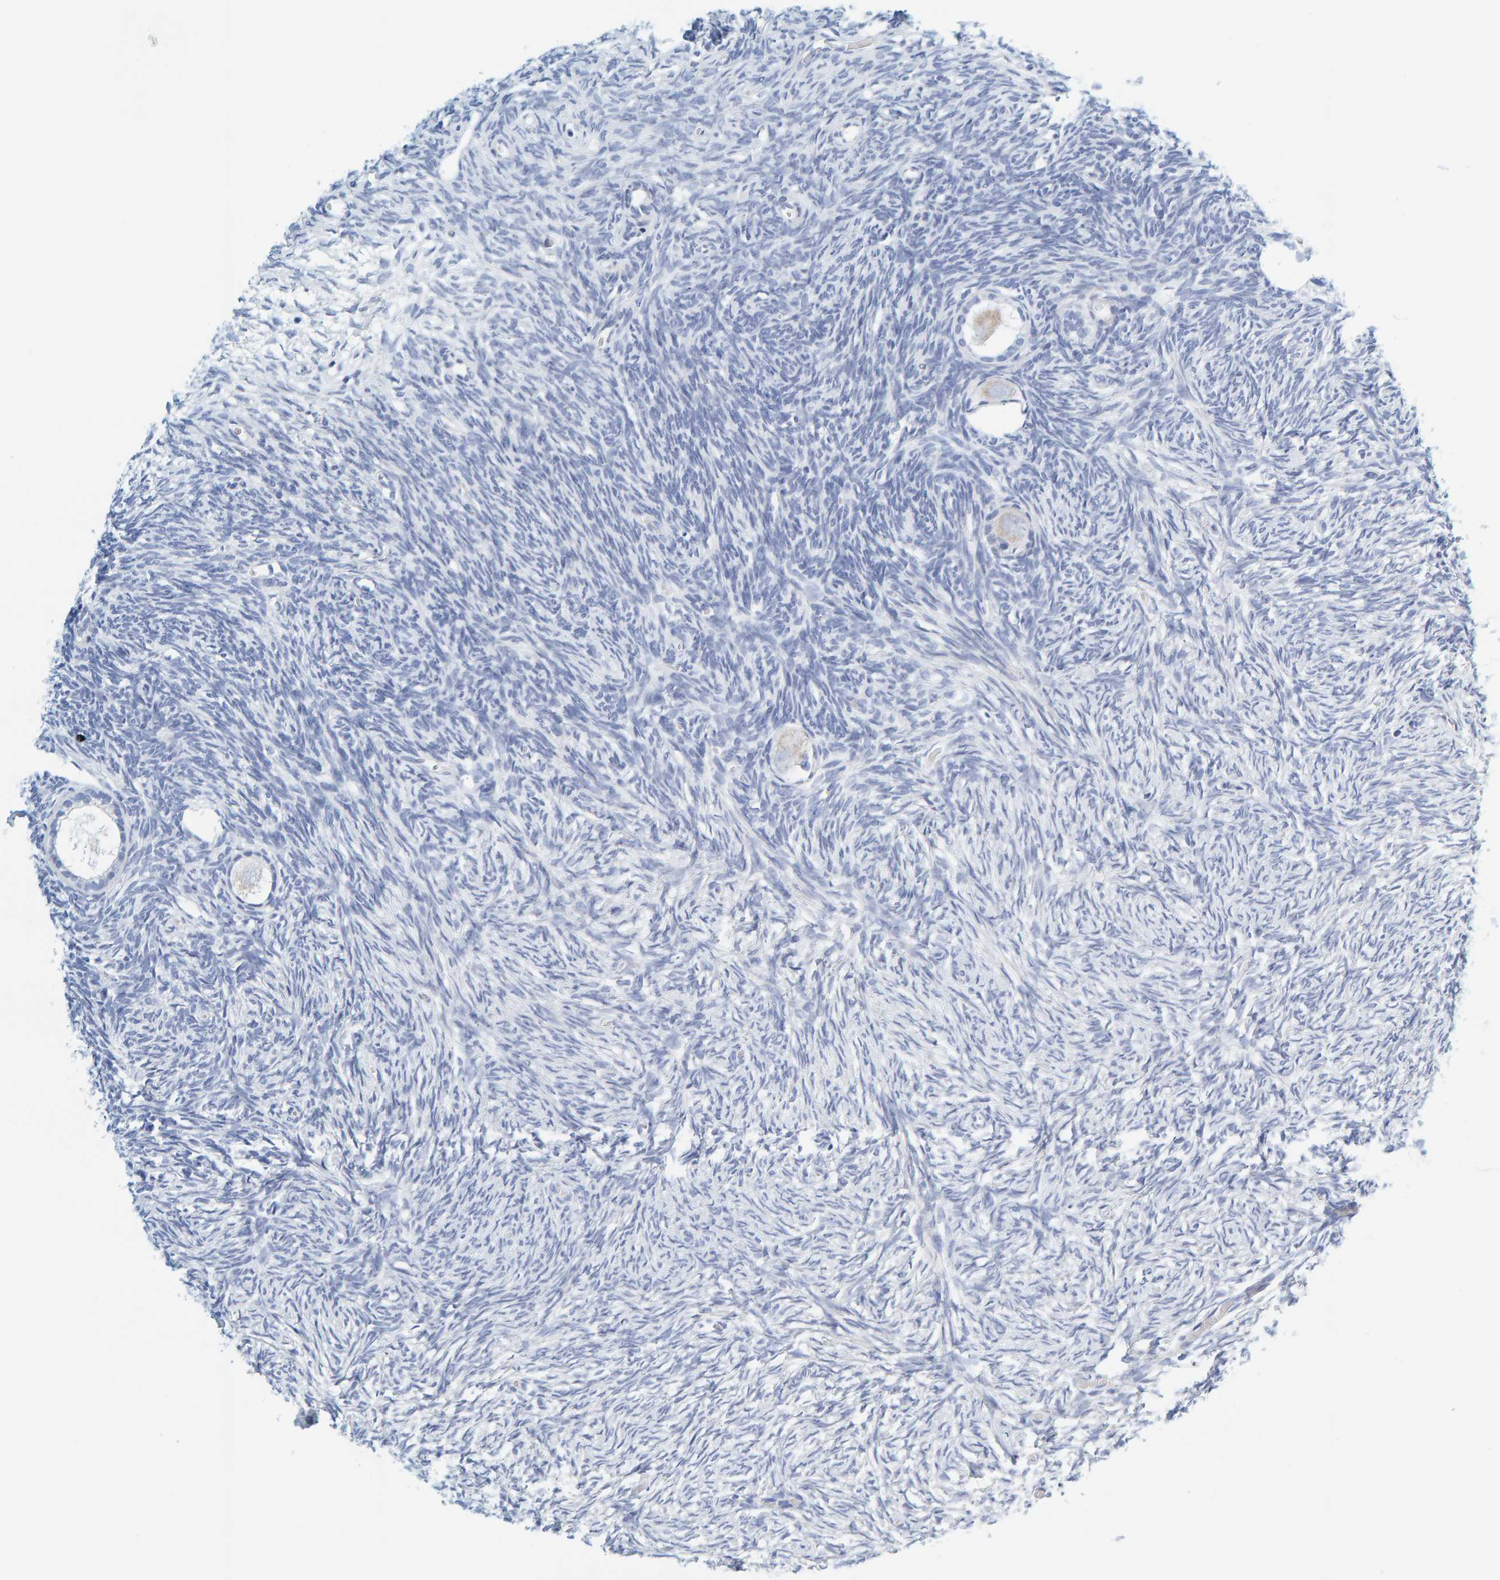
{"staining": {"intensity": "negative", "quantity": "none", "location": "none"}, "tissue": "ovary", "cell_type": "Follicle cells", "image_type": "normal", "snomed": [{"axis": "morphology", "description": "Normal tissue, NOS"}, {"axis": "topography", "description": "Ovary"}], "caption": "Immunohistochemistry (IHC) of normal ovary shows no expression in follicle cells. (DAB (3,3'-diaminobenzidine) IHC, high magnification).", "gene": "MOG", "patient": {"sex": "female", "age": 34}}